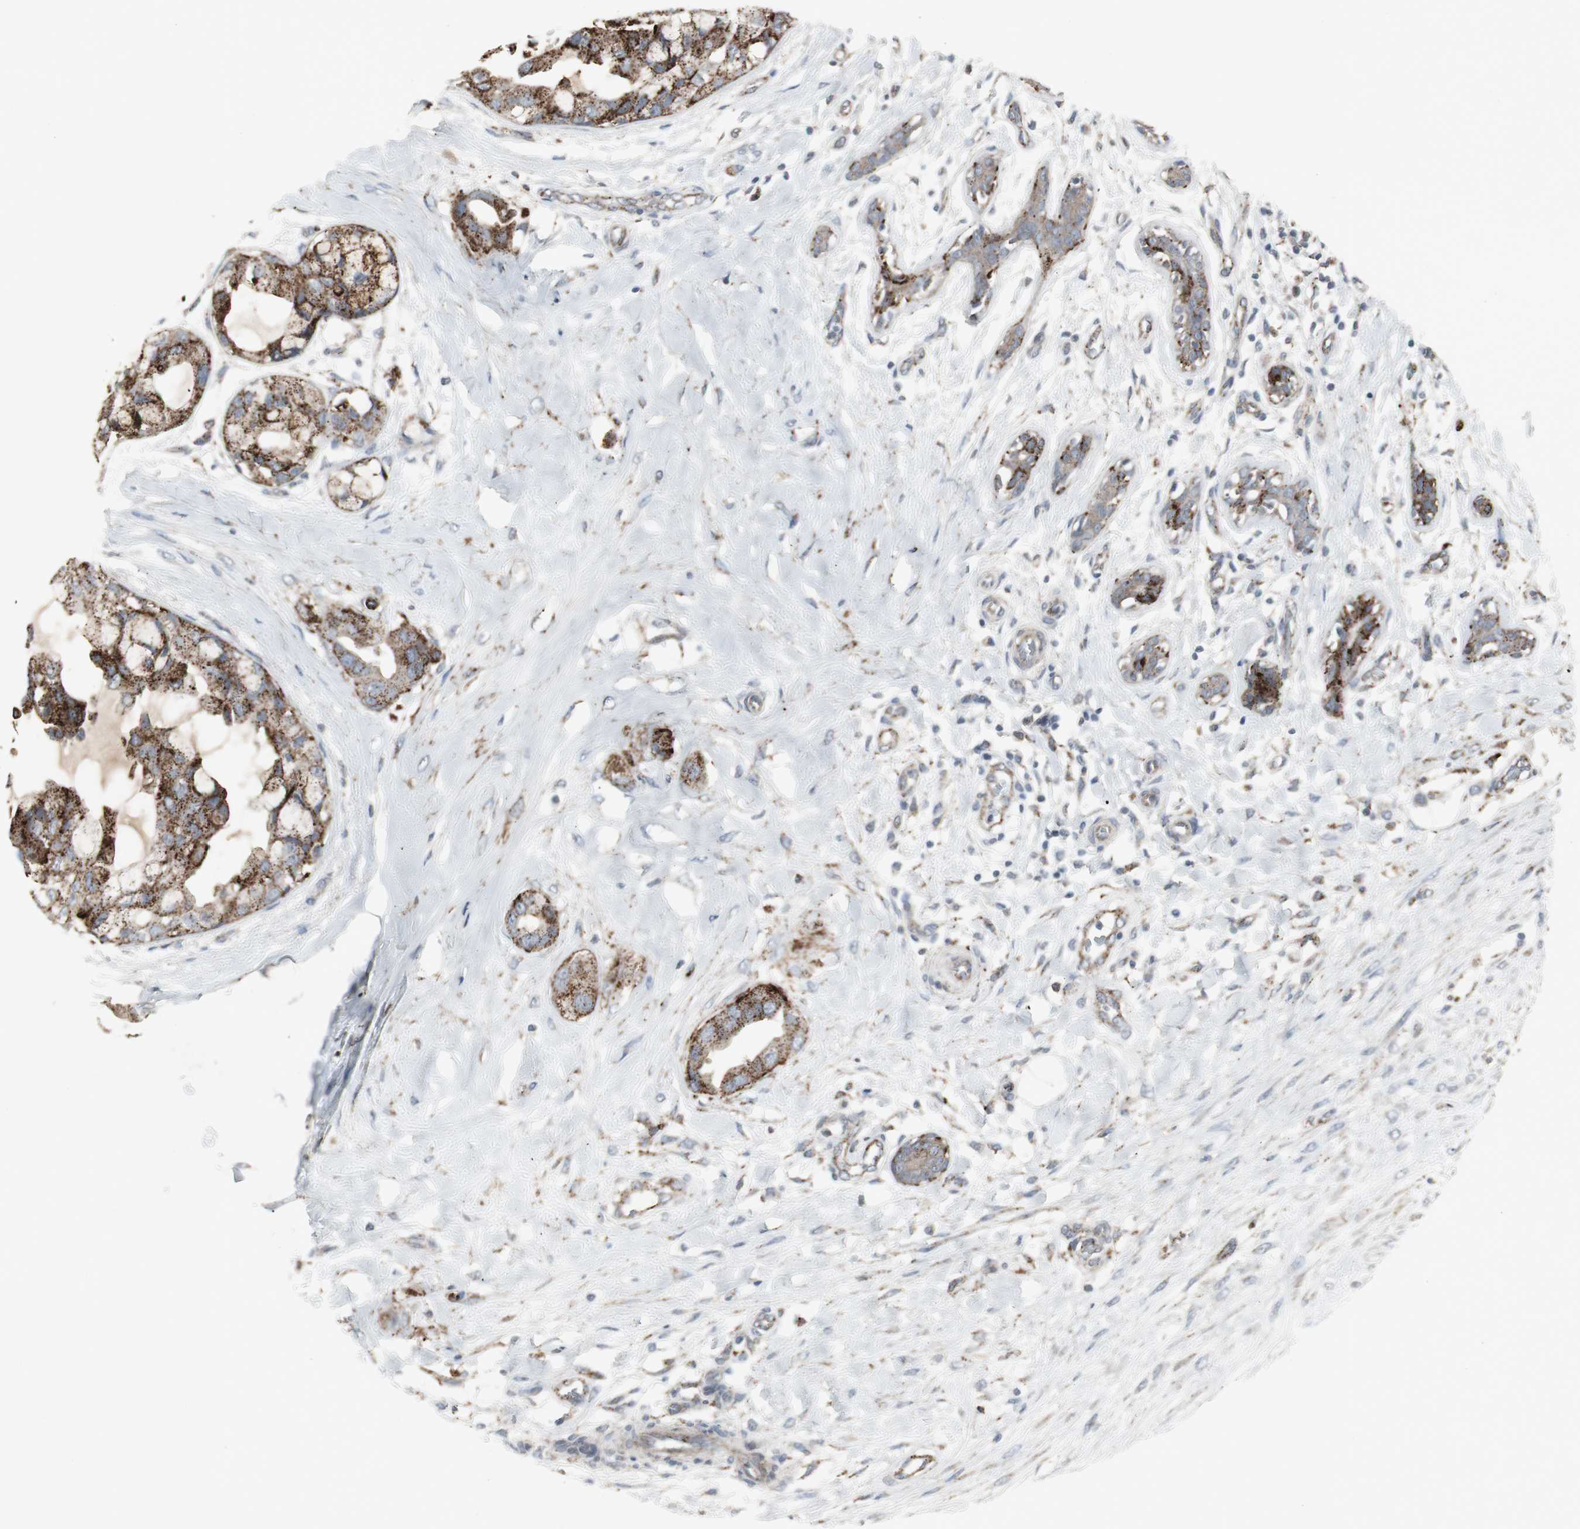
{"staining": {"intensity": "strong", "quantity": ">75%", "location": "cytoplasmic/membranous"}, "tissue": "breast cancer", "cell_type": "Tumor cells", "image_type": "cancer", "snomed": [{"axis": "morphology", "description": "Duct carcinoma"}, {"axis": "topography", "description": "Breast"}], "caption": "A photomicrograph of breast infiltrating ductal carcinoma stained for a protein exhibits strong cytoplasmic/membranous brown staining in tumor cells.", "gene": "GBA1", "patient": {"sex": "female", "age": 40}}